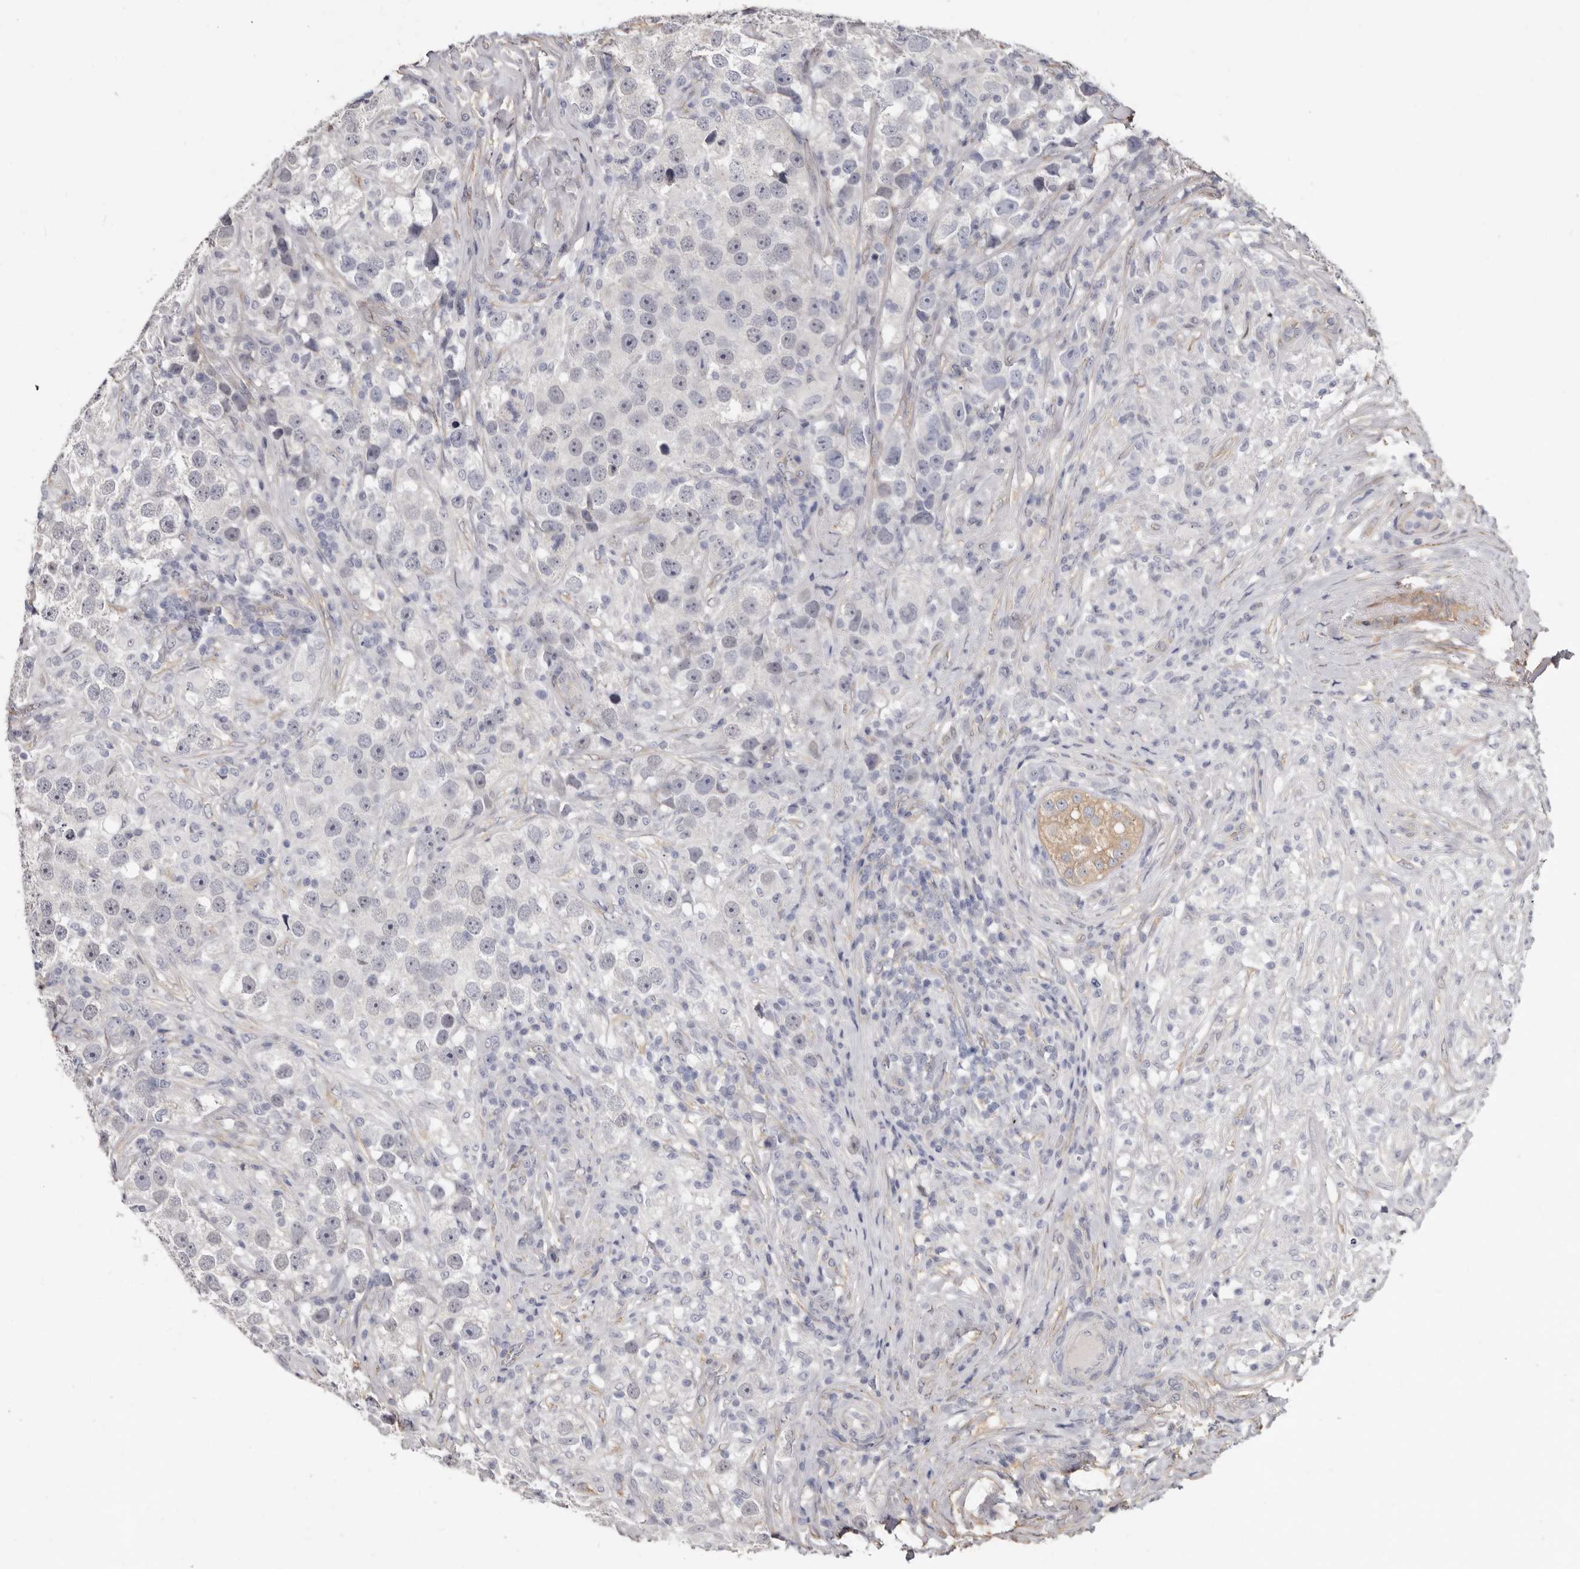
{"staining": {"intensity": "negative", "quantity": "none", "location": "none"}, "tissue": "testis cancer", "cell_type": "Tumor cells", "image_type": "cancer", "snomed": [{"axis": "morphology", "description": "Seminoma, NOS"}, {"axis": "topography", "description": "Testis"}], "caption": "IHC of testis seminoma exhibits no staining in tumor cells. (Immunohistochemistry (ihc), brightfield microscopy, high magnification).", "gene": "KHDRBS2", "patient": {"sex": "male", "age": 49}}